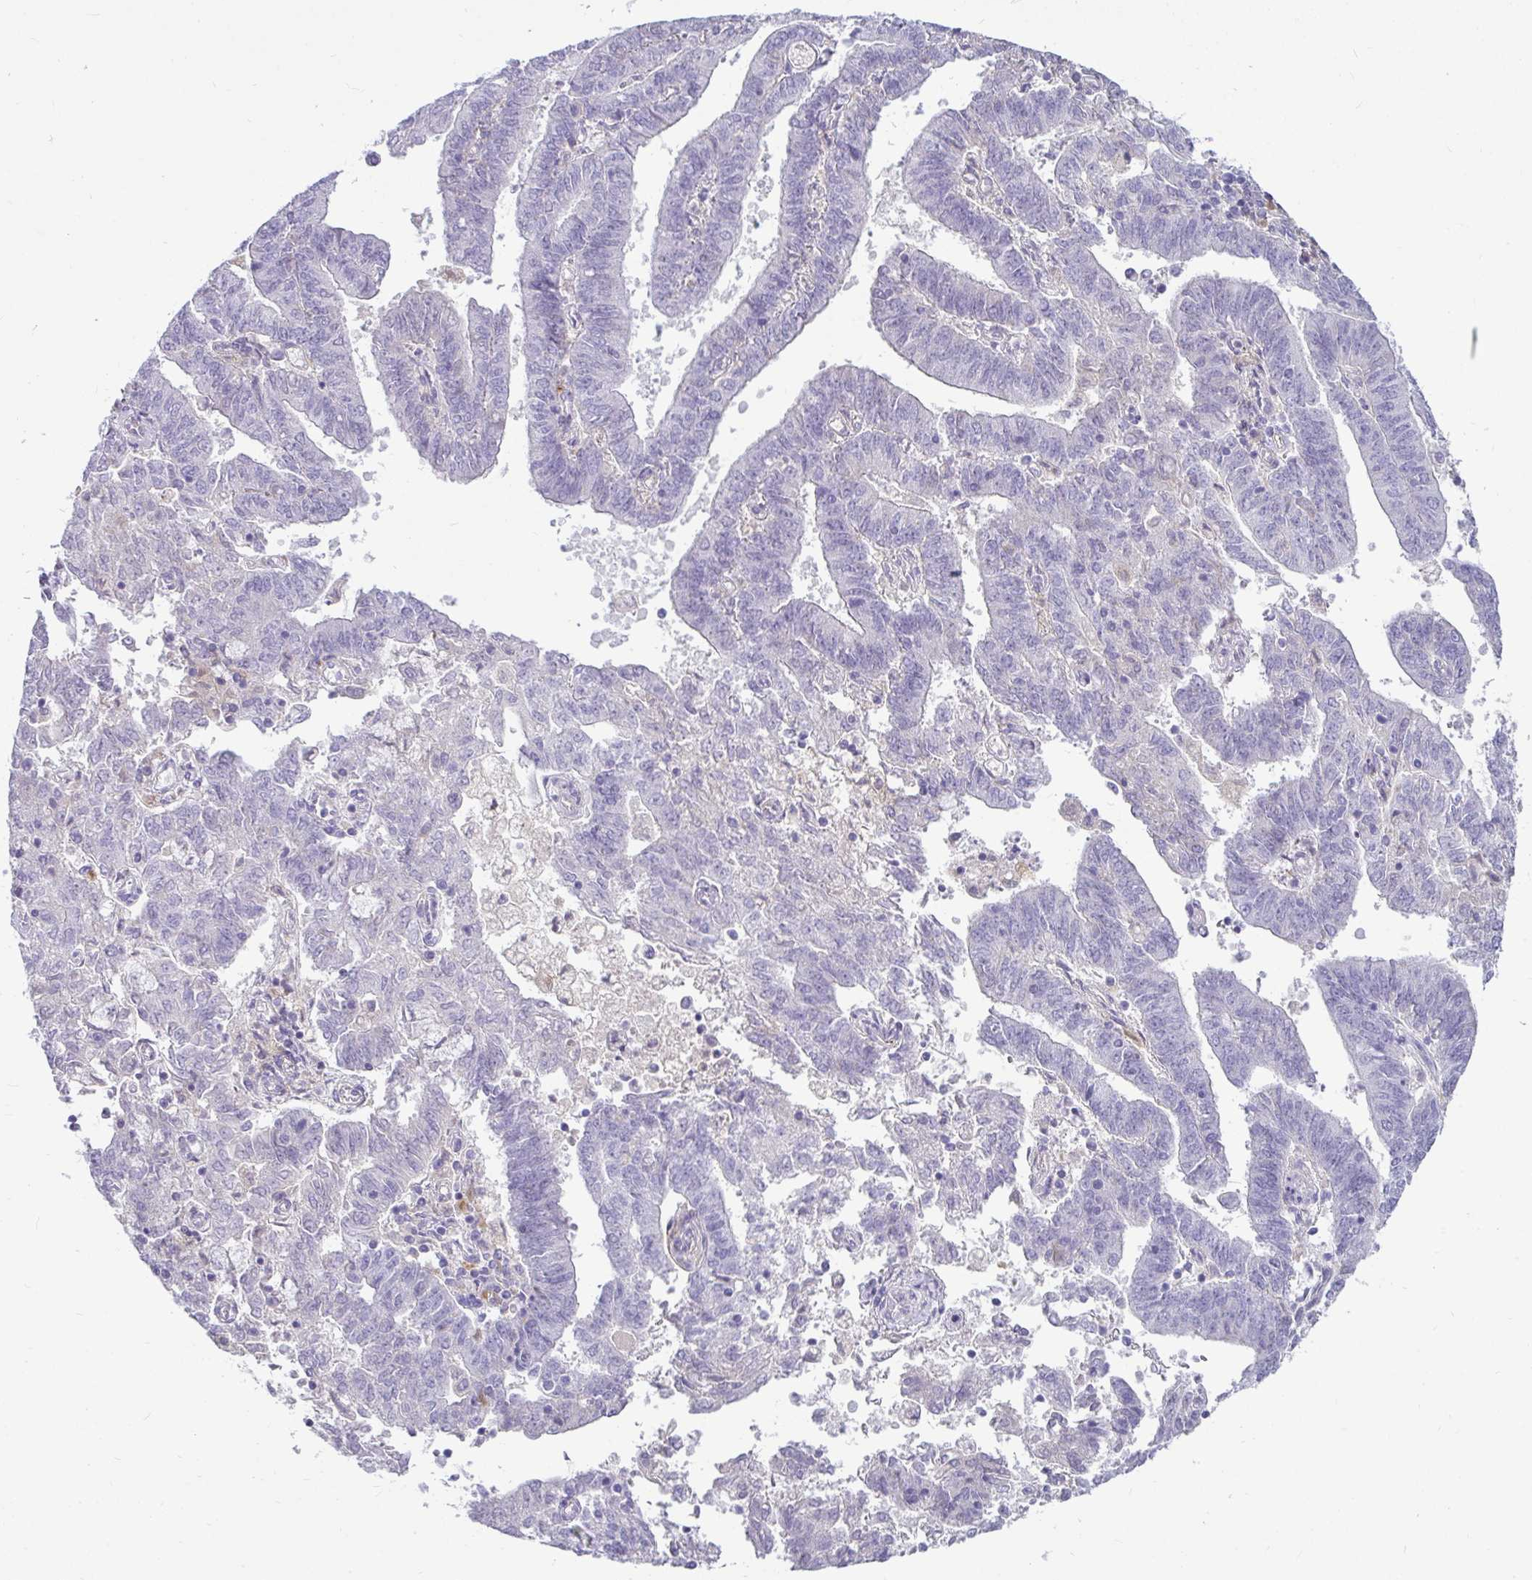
{"staining": {"intensity": "negative", "quantity": "none", "location": "none"}, "tissue": "endometrial cancer", "cell_type": "Tumor cells", "image_type": "cancer", "snomed": [{"axis": "morphology", "description": "Adenocarcinoma, NOS"}, {"axis": "topography", "description": "Endometrium"}], "caption": "Tumor cells are negative for brown protein staining in endometrial cancer (adenocarcinoma).", "gene": "CTSZ", "patient": {"sex": "female", "age": 82}}